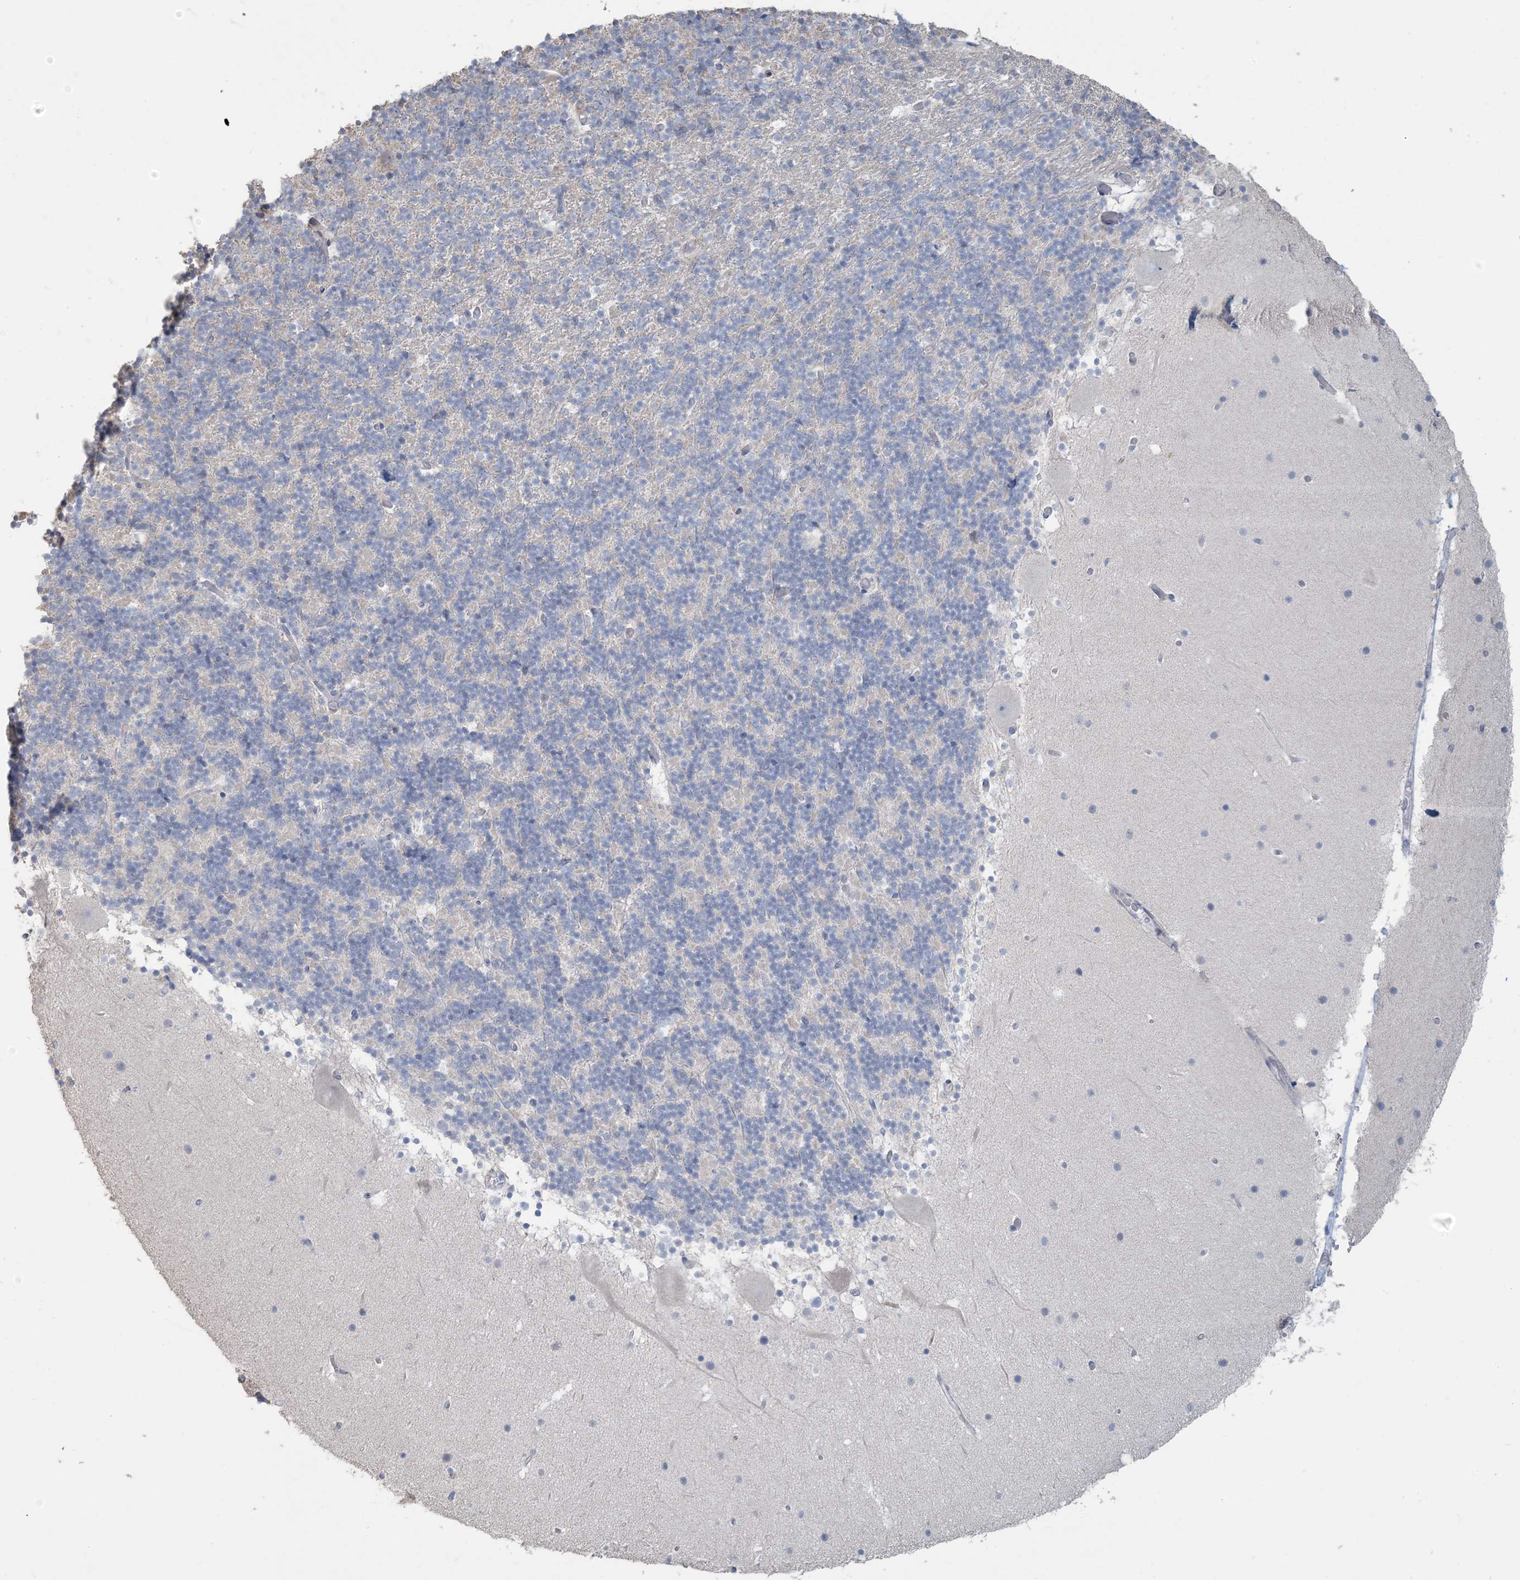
{"staining": {"intensity": "negative", "quantity": "none", "location": "none"}, "tissue": "cerebellum", "cell_type": "Cells in granular layer", "image_type": "normal", "snomed": [{"axis": "morphology", "description": "Normal tissue, NOS"}, {"axis": "topography", "description": "Cerebellum"}], "caption": "A photomicrograph of human cerebellum is negative for staining in cells in granular layer. (DAB (3,3'-diaminobenzidine) immunohistochemistry visualized using brightfield microscopy, high magnification).", "gene": "NPHS2", "patient": {"sex": "male", "age": 57}}